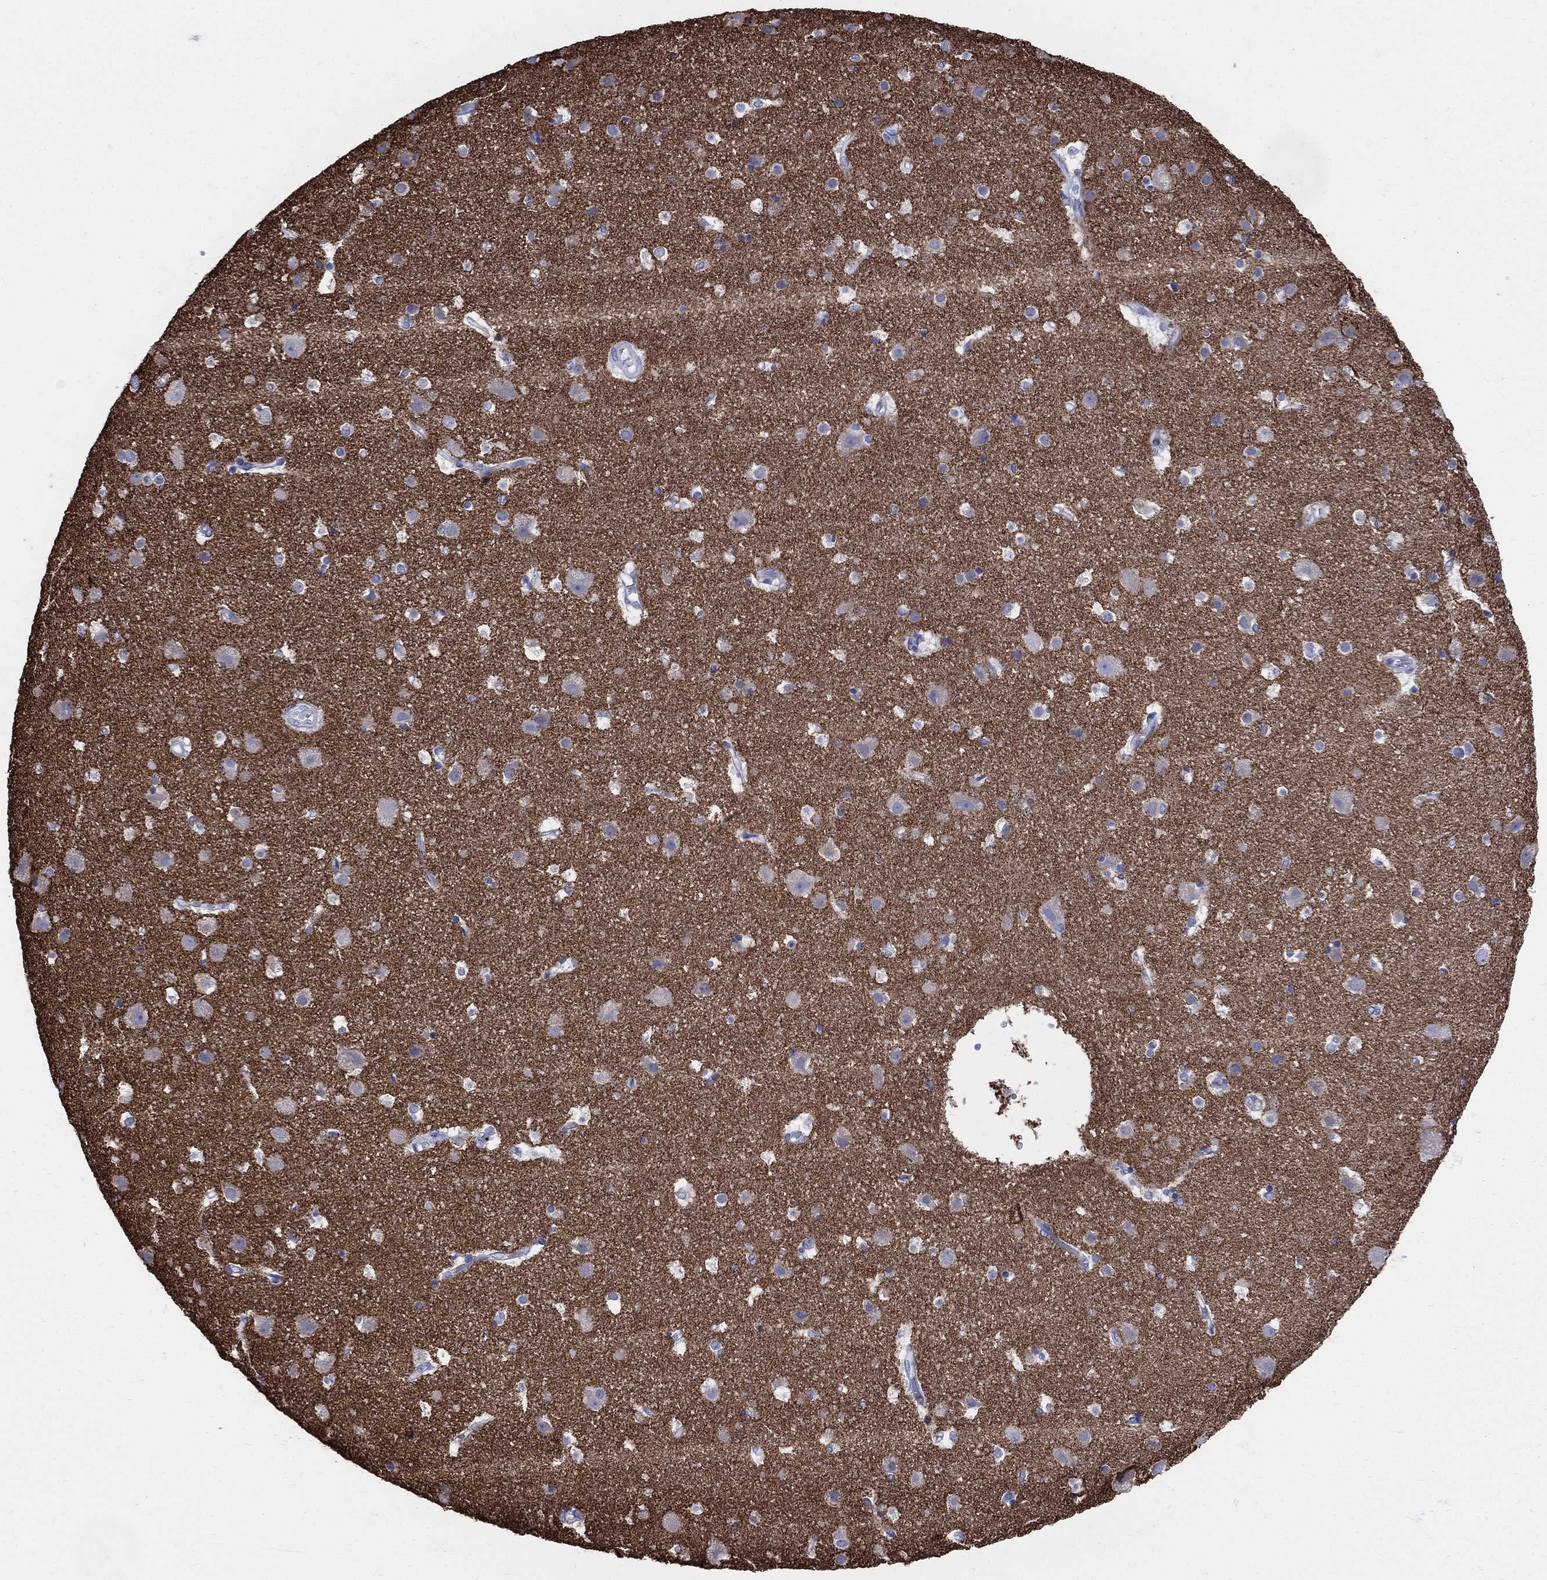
{"staining": {"intensity": "negative", "quantity": "none", "location": "none"}, "tissue": "cerebral cortex", "cell_type": "Endothelial cells", "image_type": "normal", "snomed": [{"axis": "morphology", "description": "Normal tissue, NOS"}, {"axis": "topography", "description": "Cerebral cortex"}], "caption": "Human cerebral cortex stained for a protein using immunohistochemistry (IHC) displays no expression in endothelial cells.", "gene": "SYP", "patient": {"sex": "female", "age": 52}}